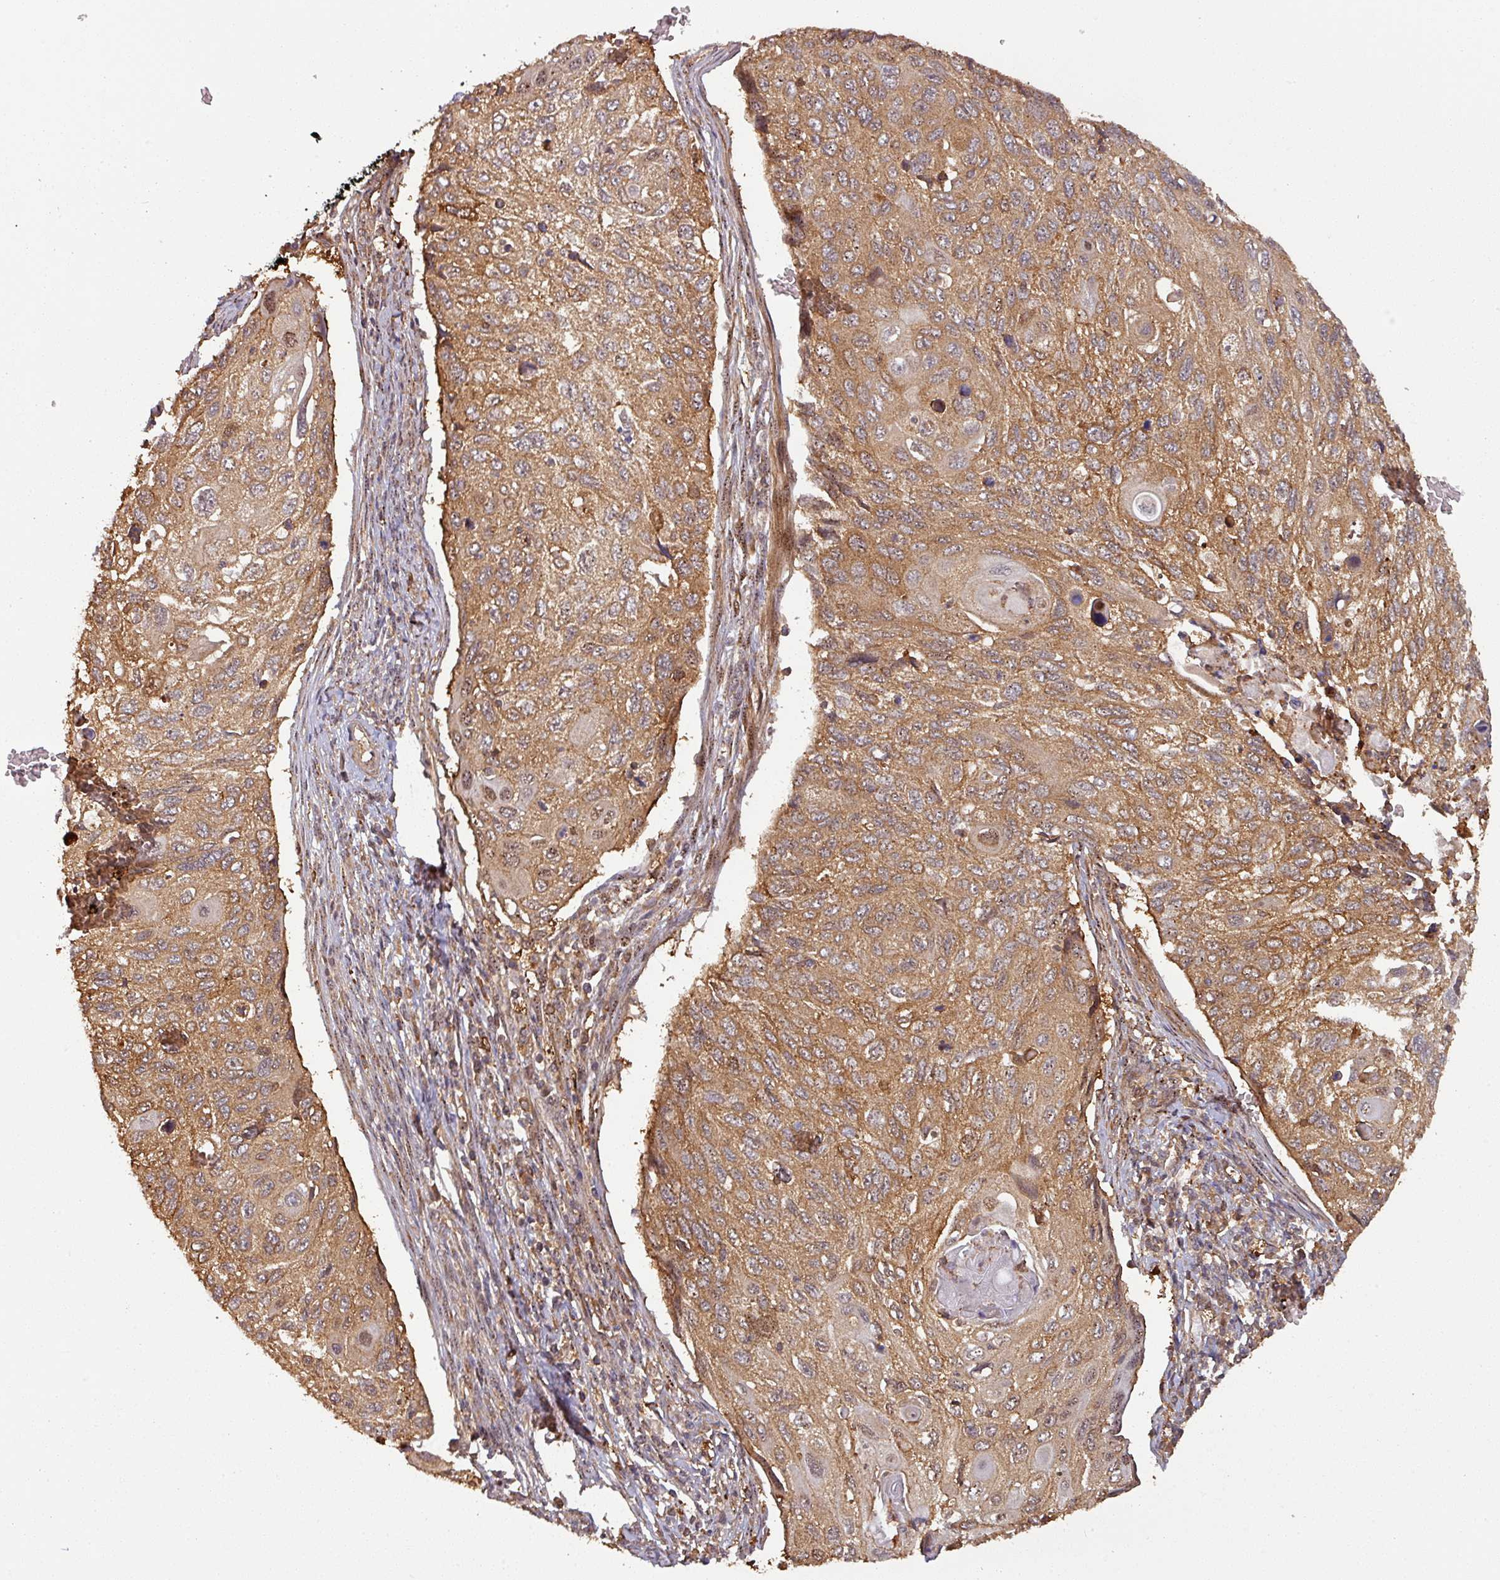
{"staining": {"intensity": "moderate", "quantity": ">75%", "location": "cytoplasmic/membranous,nuclear"}, "tissue": "cervical cancer", "cell_type": "Tumor cells", "image_type": "cancer", "snomed": [{"axis": "morphology", "description": "Squamous cell carcinoma, NOS"}, {"axis": "topography", "description": "Cervix"}], "caption": "Protein positivity by IHC reveals moderate cytoplasmic/membranous and nuclear expression in approximately >75% of tumor cells in squamous cell carcinoma (cervical). (DAB (3,3'-diaminobenzidine) IHC with brightfield microscopy, high magnification).", "gene": "ZNF322", "patient": {"sex": "female", "age": 70}}